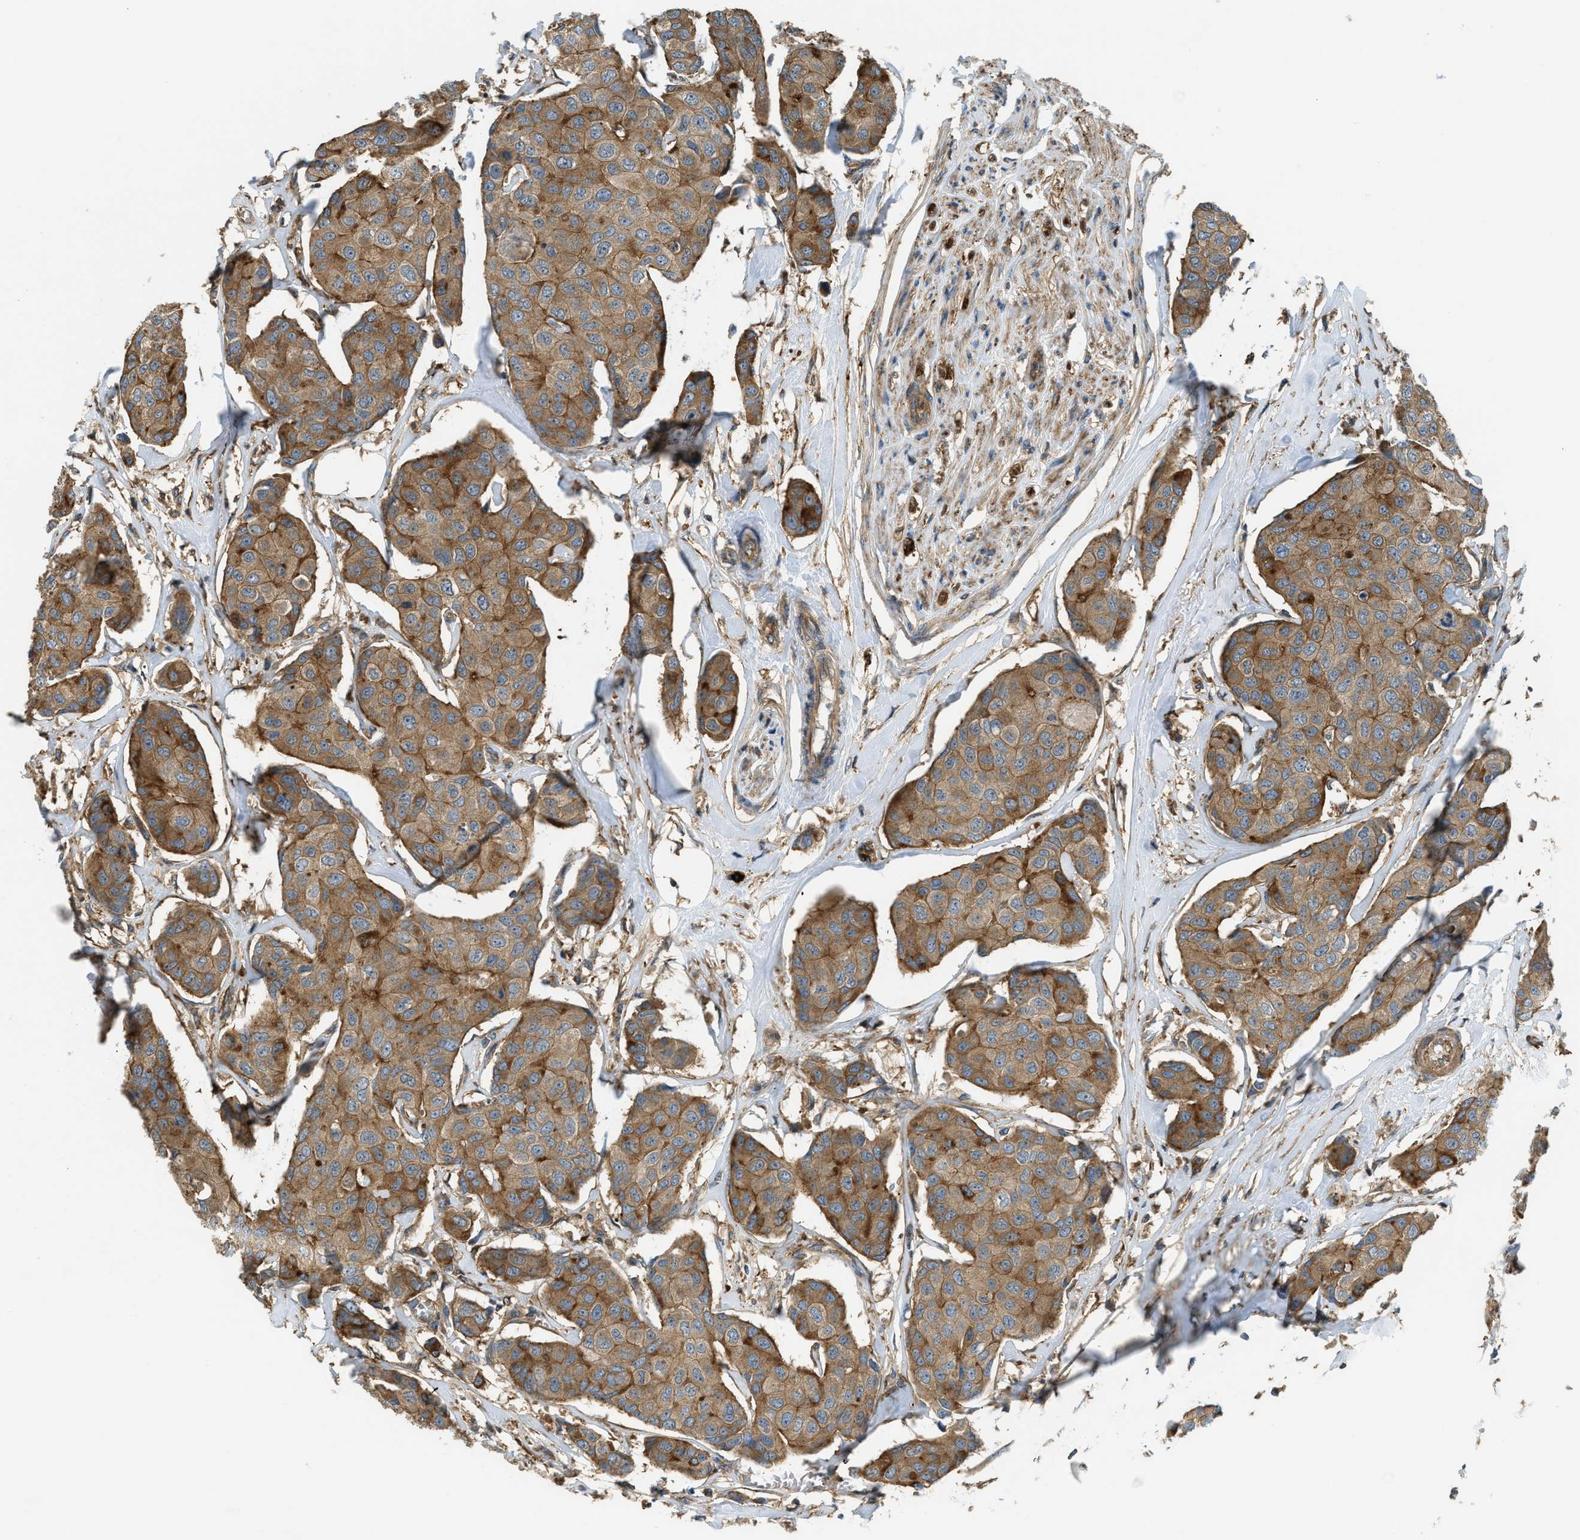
{"staining": {"intensity": "moderate", "quantity": ">75%", "location": "cytoplasmic/membranous"}, "tissue": "breast cancer", "cell_type": "Tumor cells", "image_type": "cancer", "snomed": [{"axis": "morphology", "description": "Duct carcinoma"}, {"axis": "topography", "description": "Breast"}], "caption": "A micrograph showing moderate cytoplasmic/membranous positivity in approximately >75% of tumor cells in breast cancer (invasive ductal carcinoma), as visualized by brown immunohistochemical staining.", "gene": "BAG4", "patient": {"sex": "female", "age": 80}}